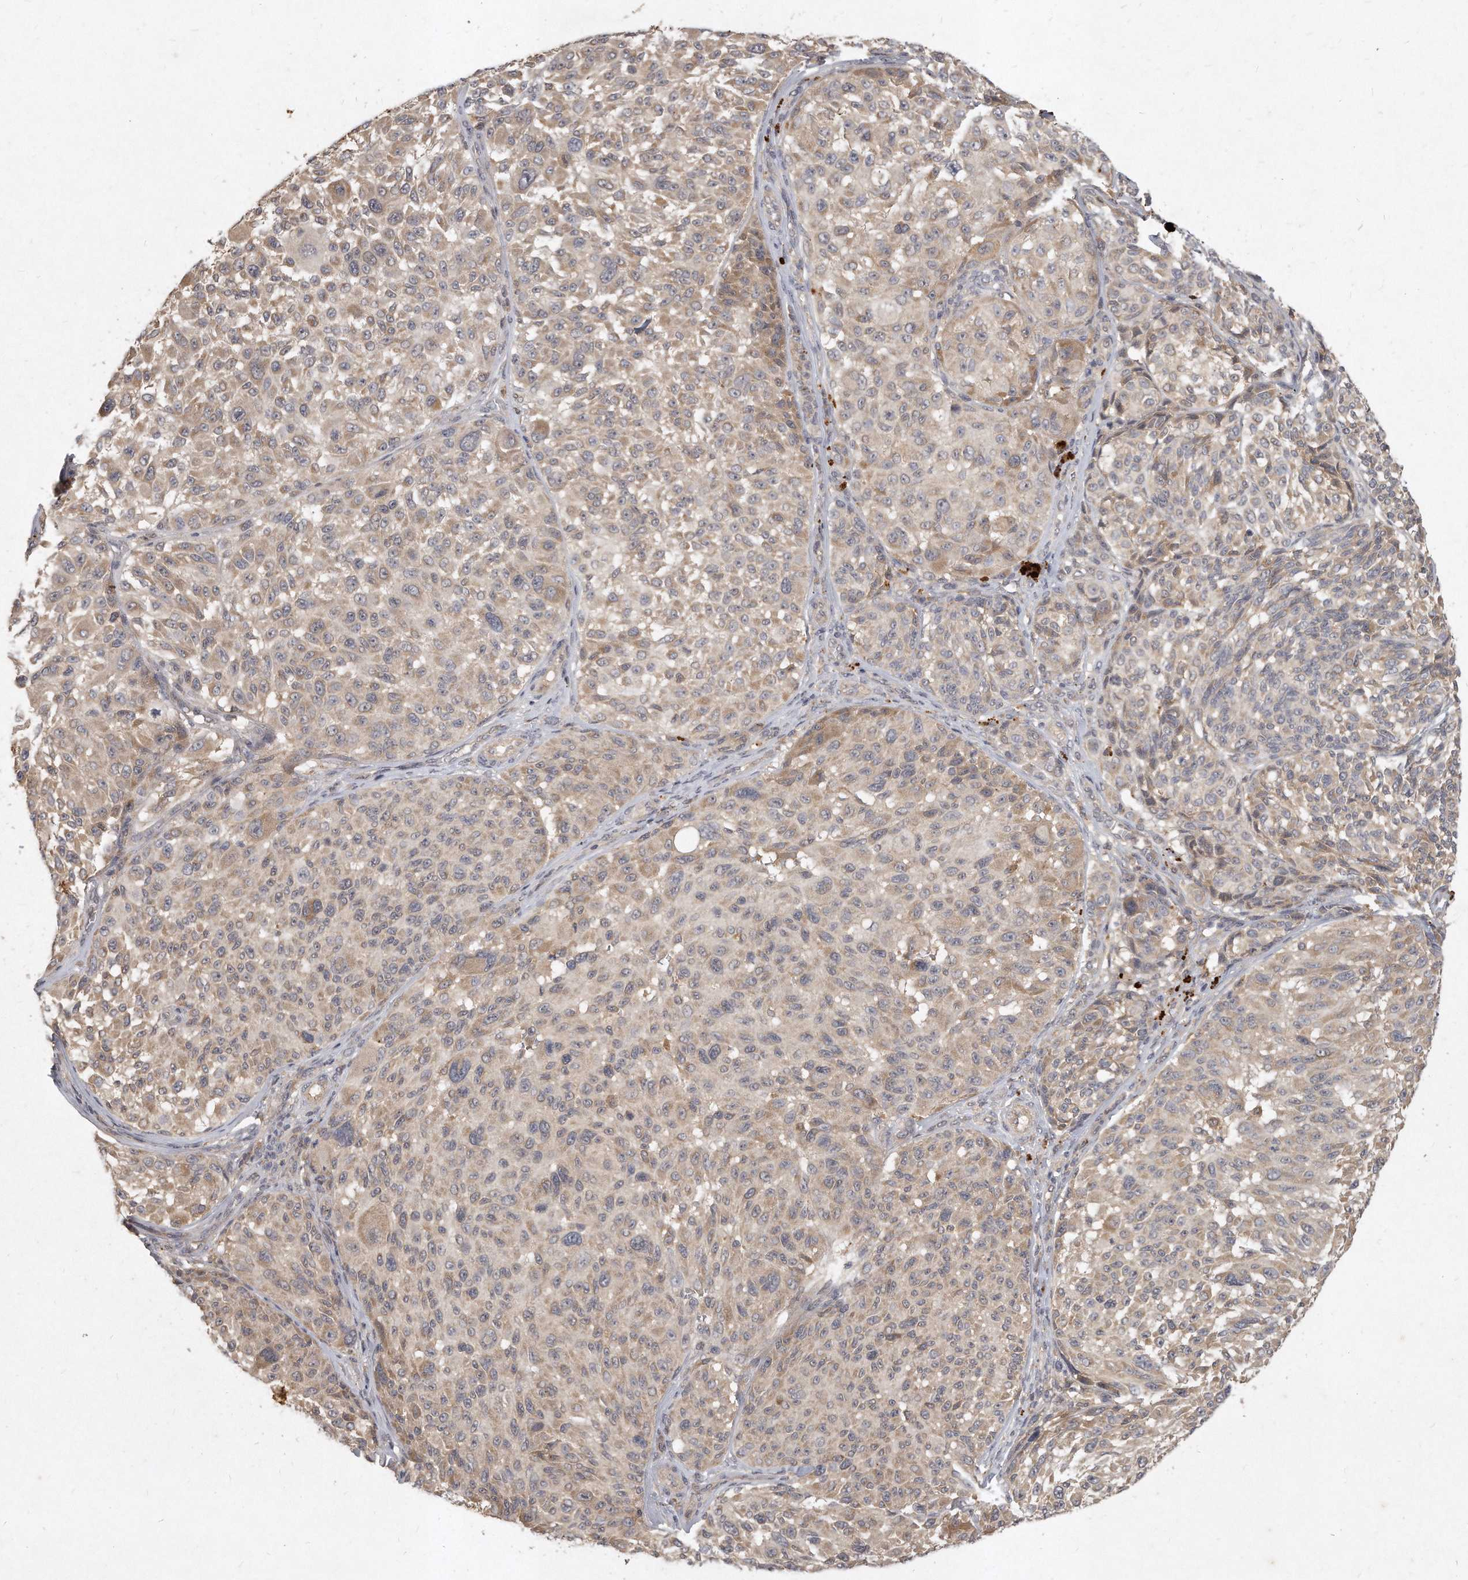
{"staining": {"intensity": "moderate", "quantity": "<25%", "location": "cytoplasmic/membranous"}, "tissue": "melanoma", "cell_type": "Tumor cells", "image_type": "cancer", "snomed": [{"axis": "morphology", "description": "Malignant melanoma, NOS"}, {"axis": "topography", "description": "Skin"}], "caption": "Moderate cytoplasmic/membranous expression for a protein is appreciated in approximately <25% of tumor cells of melanoma using IHC.", "gene": "LGALS8", "patient": {"sex": "male", "age": 83}}